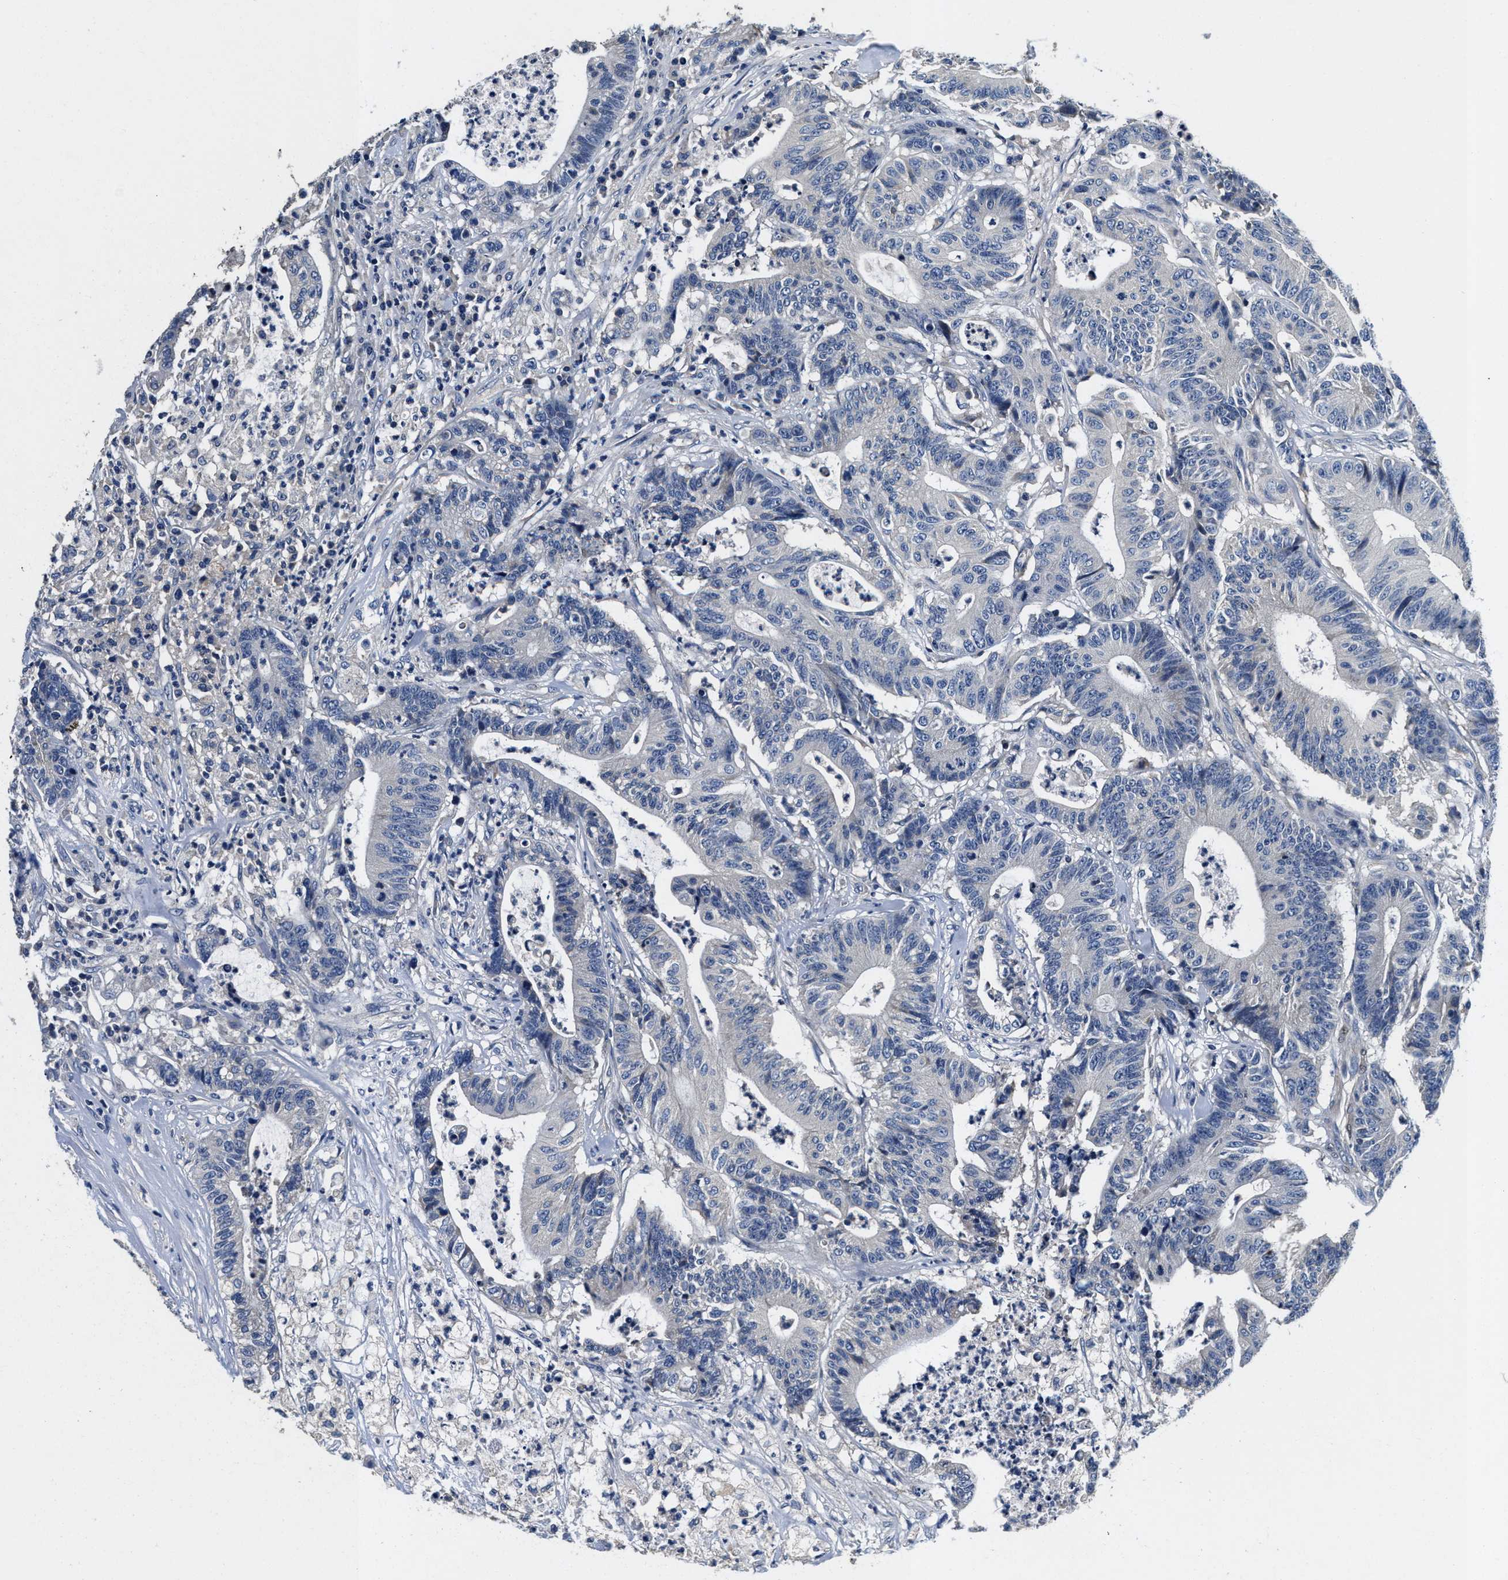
{"staining": {"intensity": "negative", "quantity": "none", "location": "none"}, "tissue": "colorectal cancer", "cell_type": "Tumor cells", "image_type": "cancer", "snomed": [{"axis": "morphology", "description": "Adenocarcinoma, NOS"}, {"axis": "topography", "description": "Colon"}], "caption": "This histopathology image is of colorectal cancer stained with immunohistochemistry (IHC) to label a protein in brown with the nuclei are counter-stained blue. There is no positivity in tumor cells.", "gene": "ANKIB1", "patient": {"sex": "female", "age": 84}}